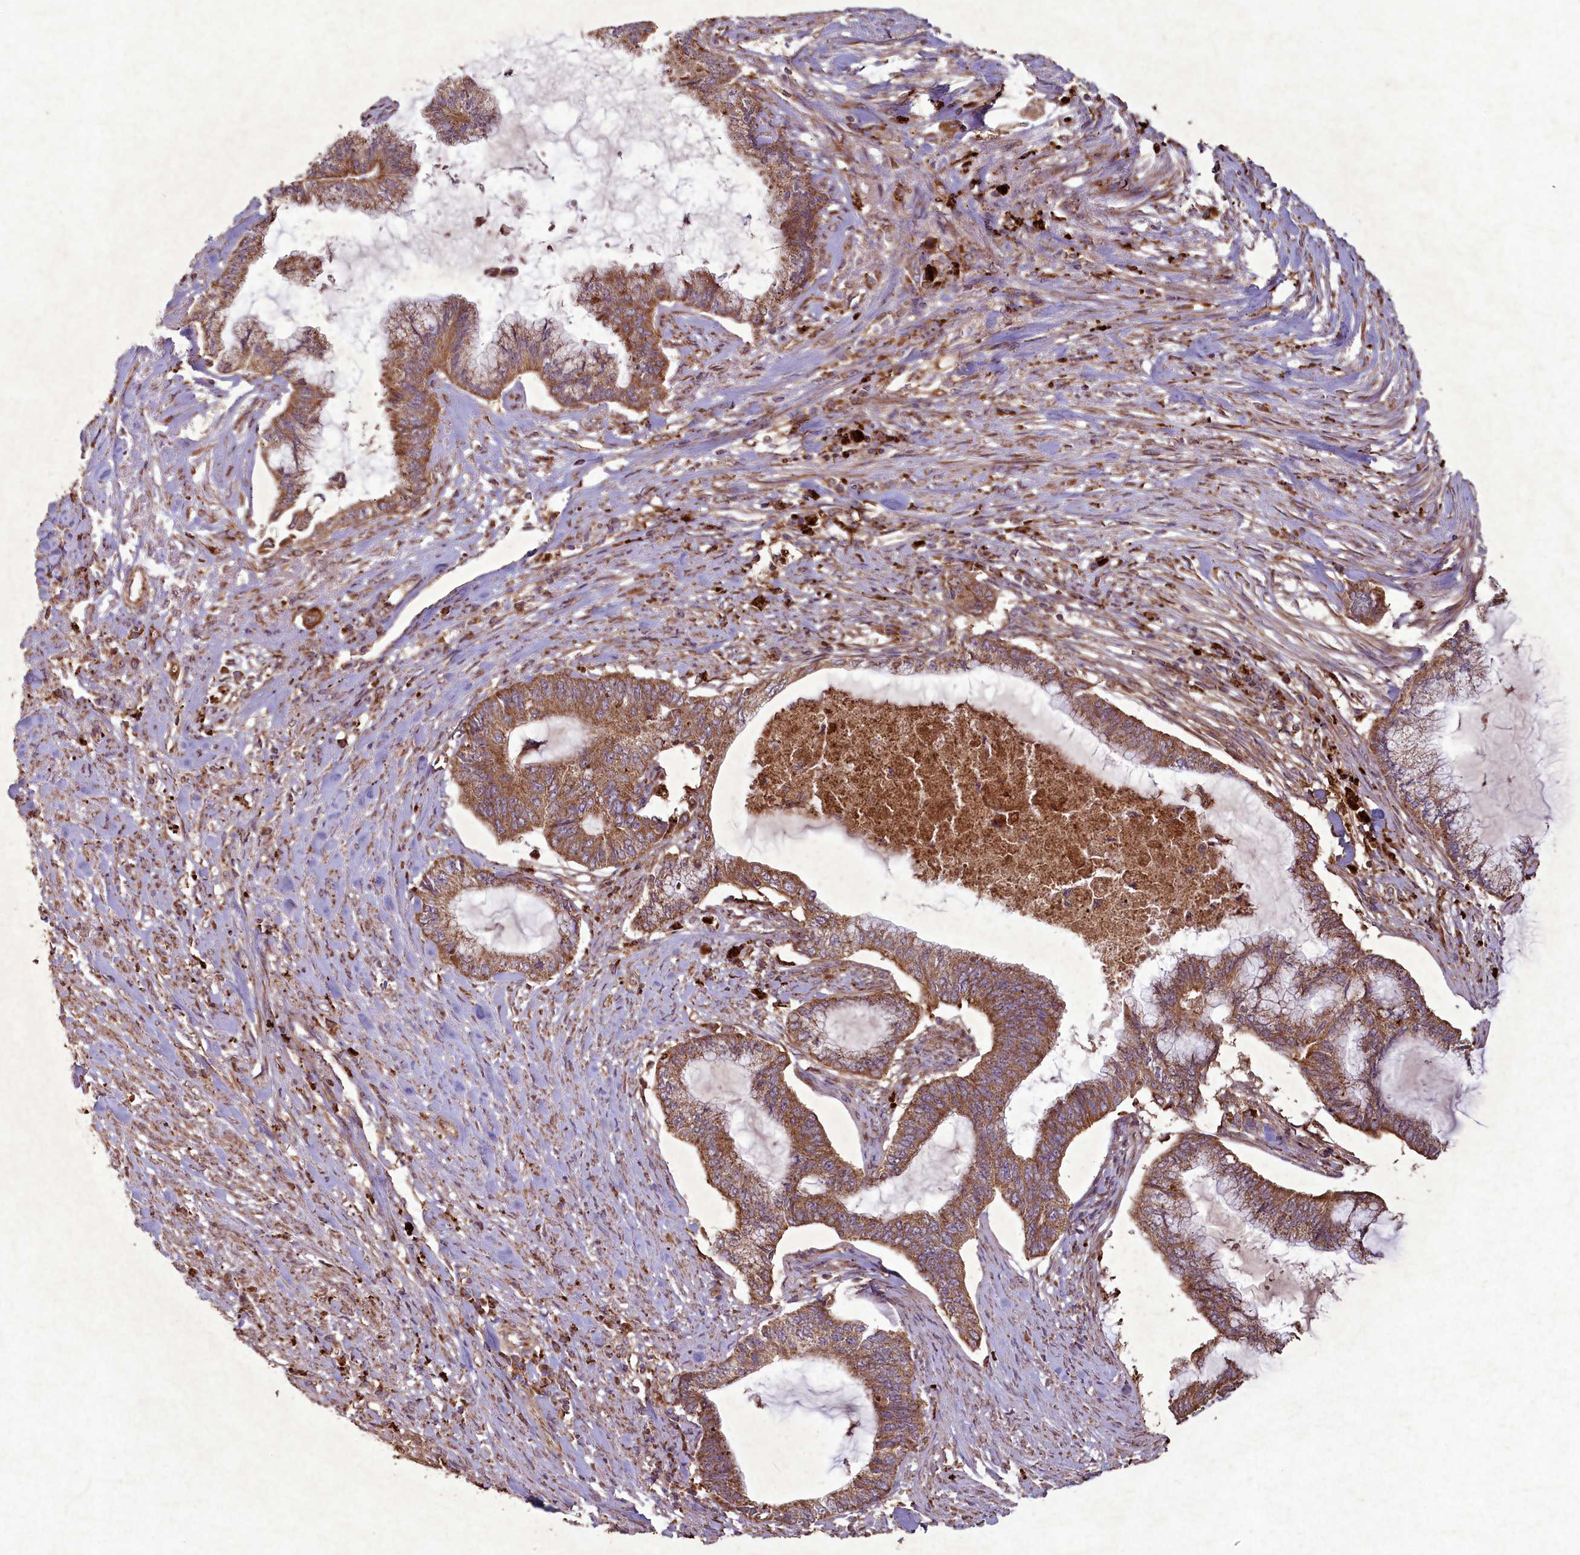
{"staining": {"intensity": "moderate", "quantity": ">75%", "location": "cytoplasmic/membranous"}, "tissue": "endometrial cancer", "cell_type": "Tumor cells", "image_type": "cancer", "snomed": [{"axis": "morphology", "description": "Adenocarcinoma, NOS"}, {"axis": "topography", "description": "Endometrium"}], "caption": "Protein expression analysis of human endometrial cancer reveals moderate cytoplasmic/membranous positivity in about >75% of tumor cells. (Stains: DAB (3,3'-diaminobenzidine) in brown, nuclei in blue, Microscopy: brightfield microscopy at high magnification).", "gene": "CIAO2B", "patient": {"sex": "female", "age": 86}}